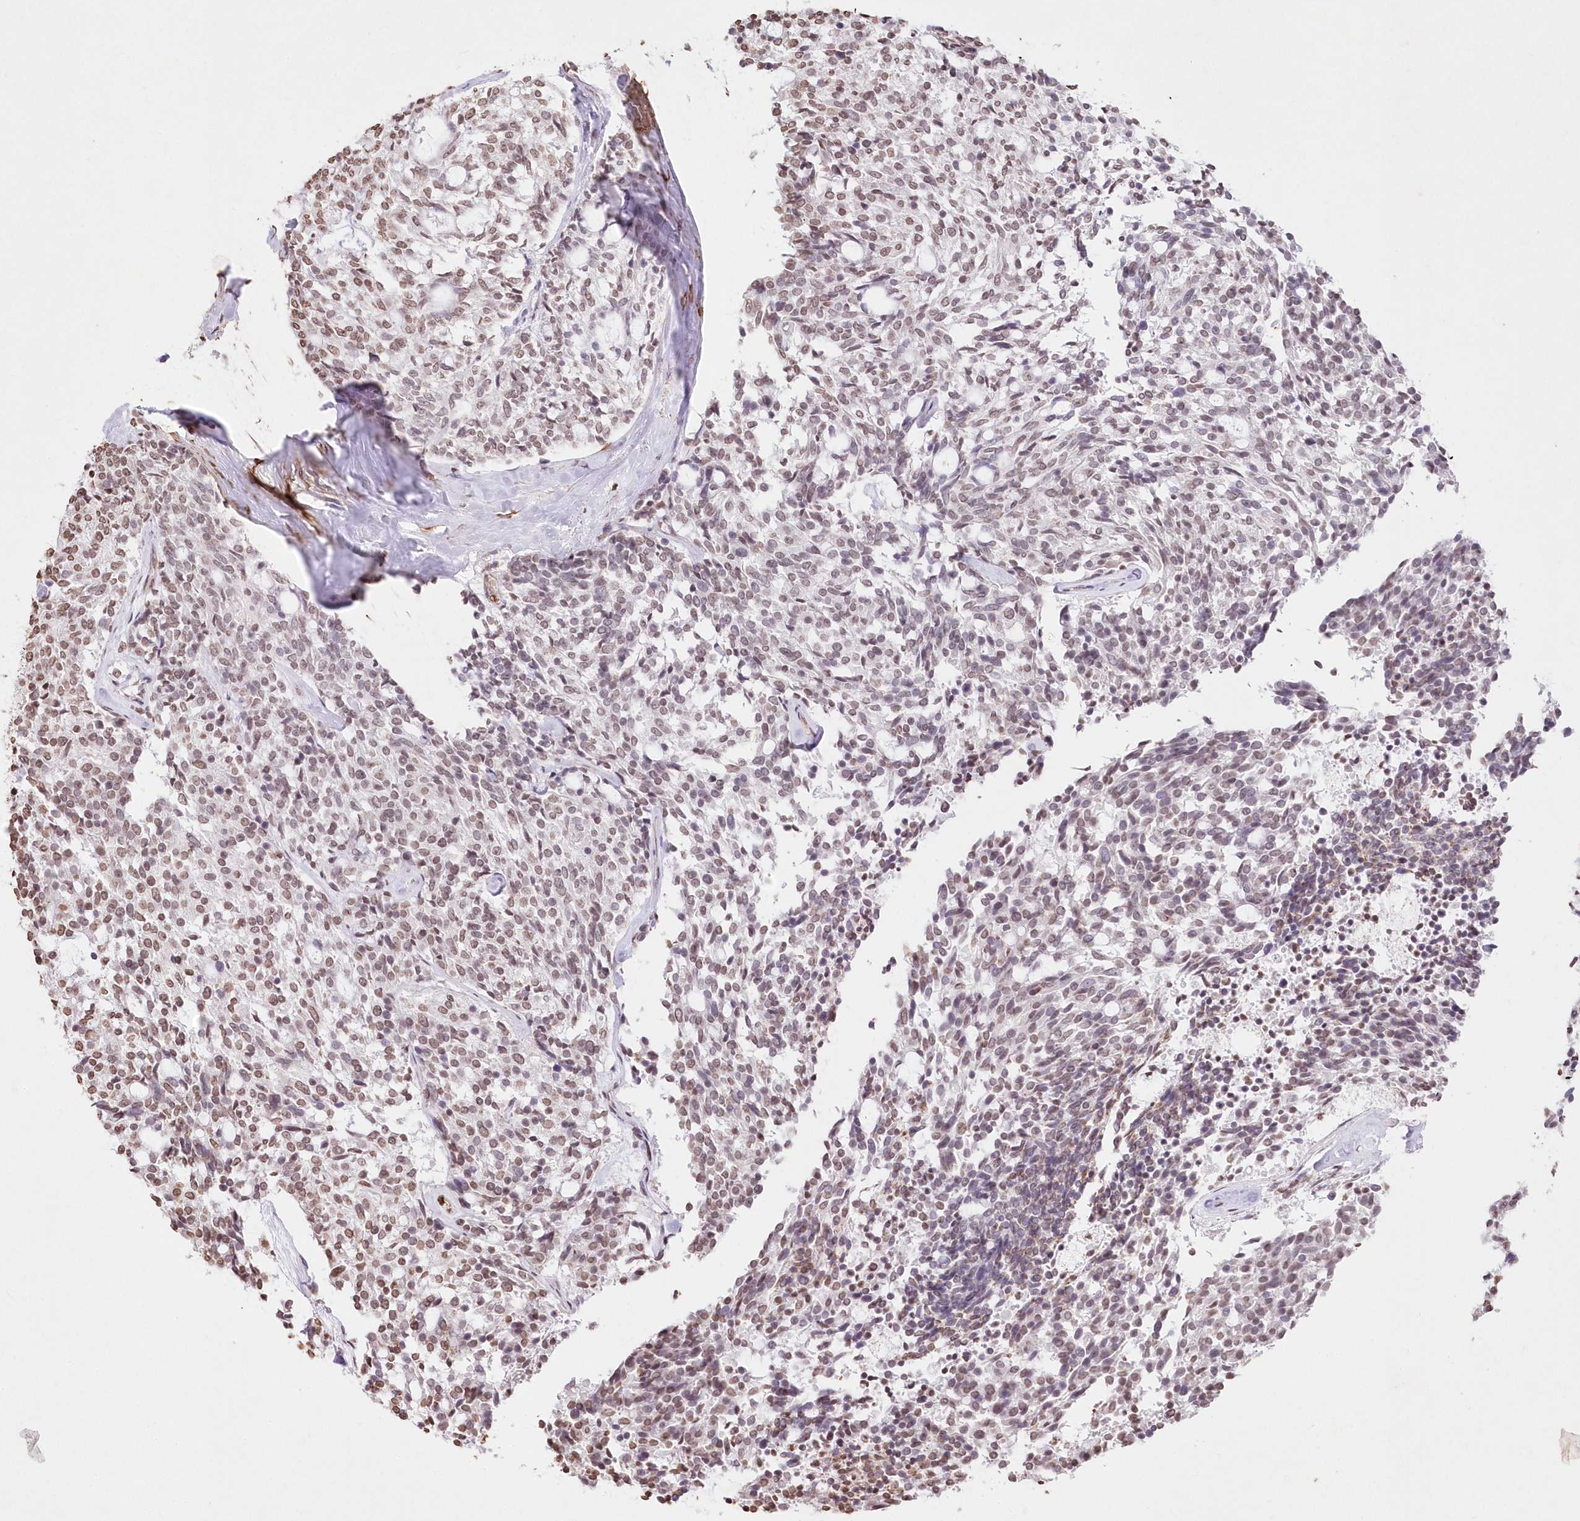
{"staining": {"intensity": "moderate", "quantity": "<25%", "location": "nuclear"}, "tissue": "carcinoid", "cell_type": "Tumor cells", "image_type": "cancer", "snomed": [{"axis": "morphology", "description": "Carcinoid, malignant, NOS"}, {"axis": "topography", "description": "Pancreas"}], "caption": "This micrograph exhibits carcinoid stained with immunohistochemistry (IHC) to label a protein in brown. The nuclear of tumor cells show moderate positivity for the protein. Nuclei are counter-stained blue.", "gene": "RBM27", "patient": {"sex": "female", "age": 54}}